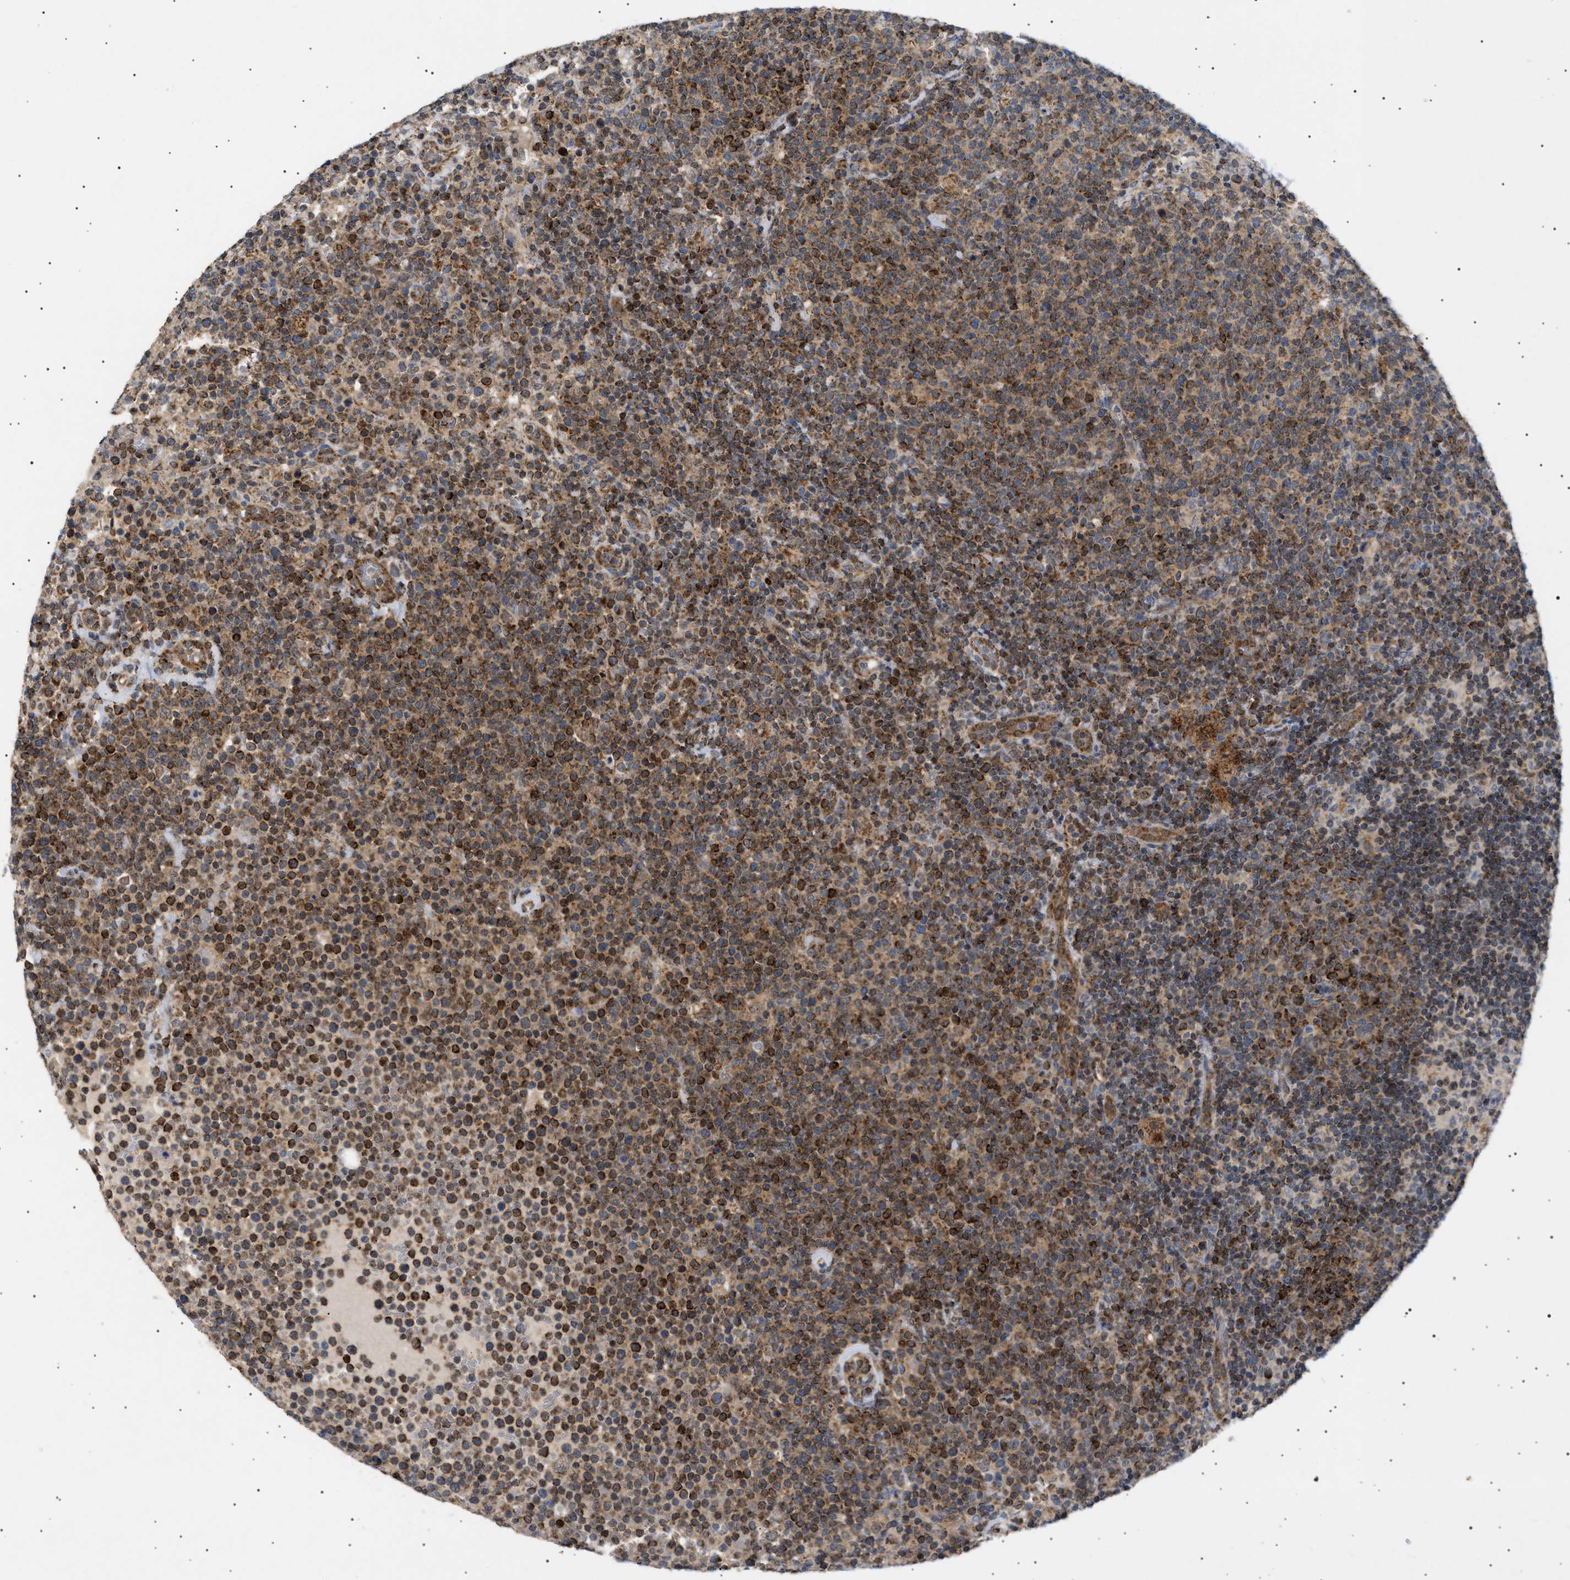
{"staining": {"intensity": "moderate", "quantity": ">75%", "location": "cytoplasmic/membranous"}, "tissue": "lymphoma", "cell_type": "Tumor cells", "image_type": "cancer", "snomed": [{"axis": "morphology", "description": "Malignant lymphoma, non-Hodgkin's type, High grade"}, {"axis": "topography", "description": "Lymph node"}], "caption": "Tumor cells reveal medium levels of moderate cytoplasmic/membranous expression in about >75% of cells in human lymphoma.", "gene": "SIRT5", "patient": {"sex": "male", "age": 61}}